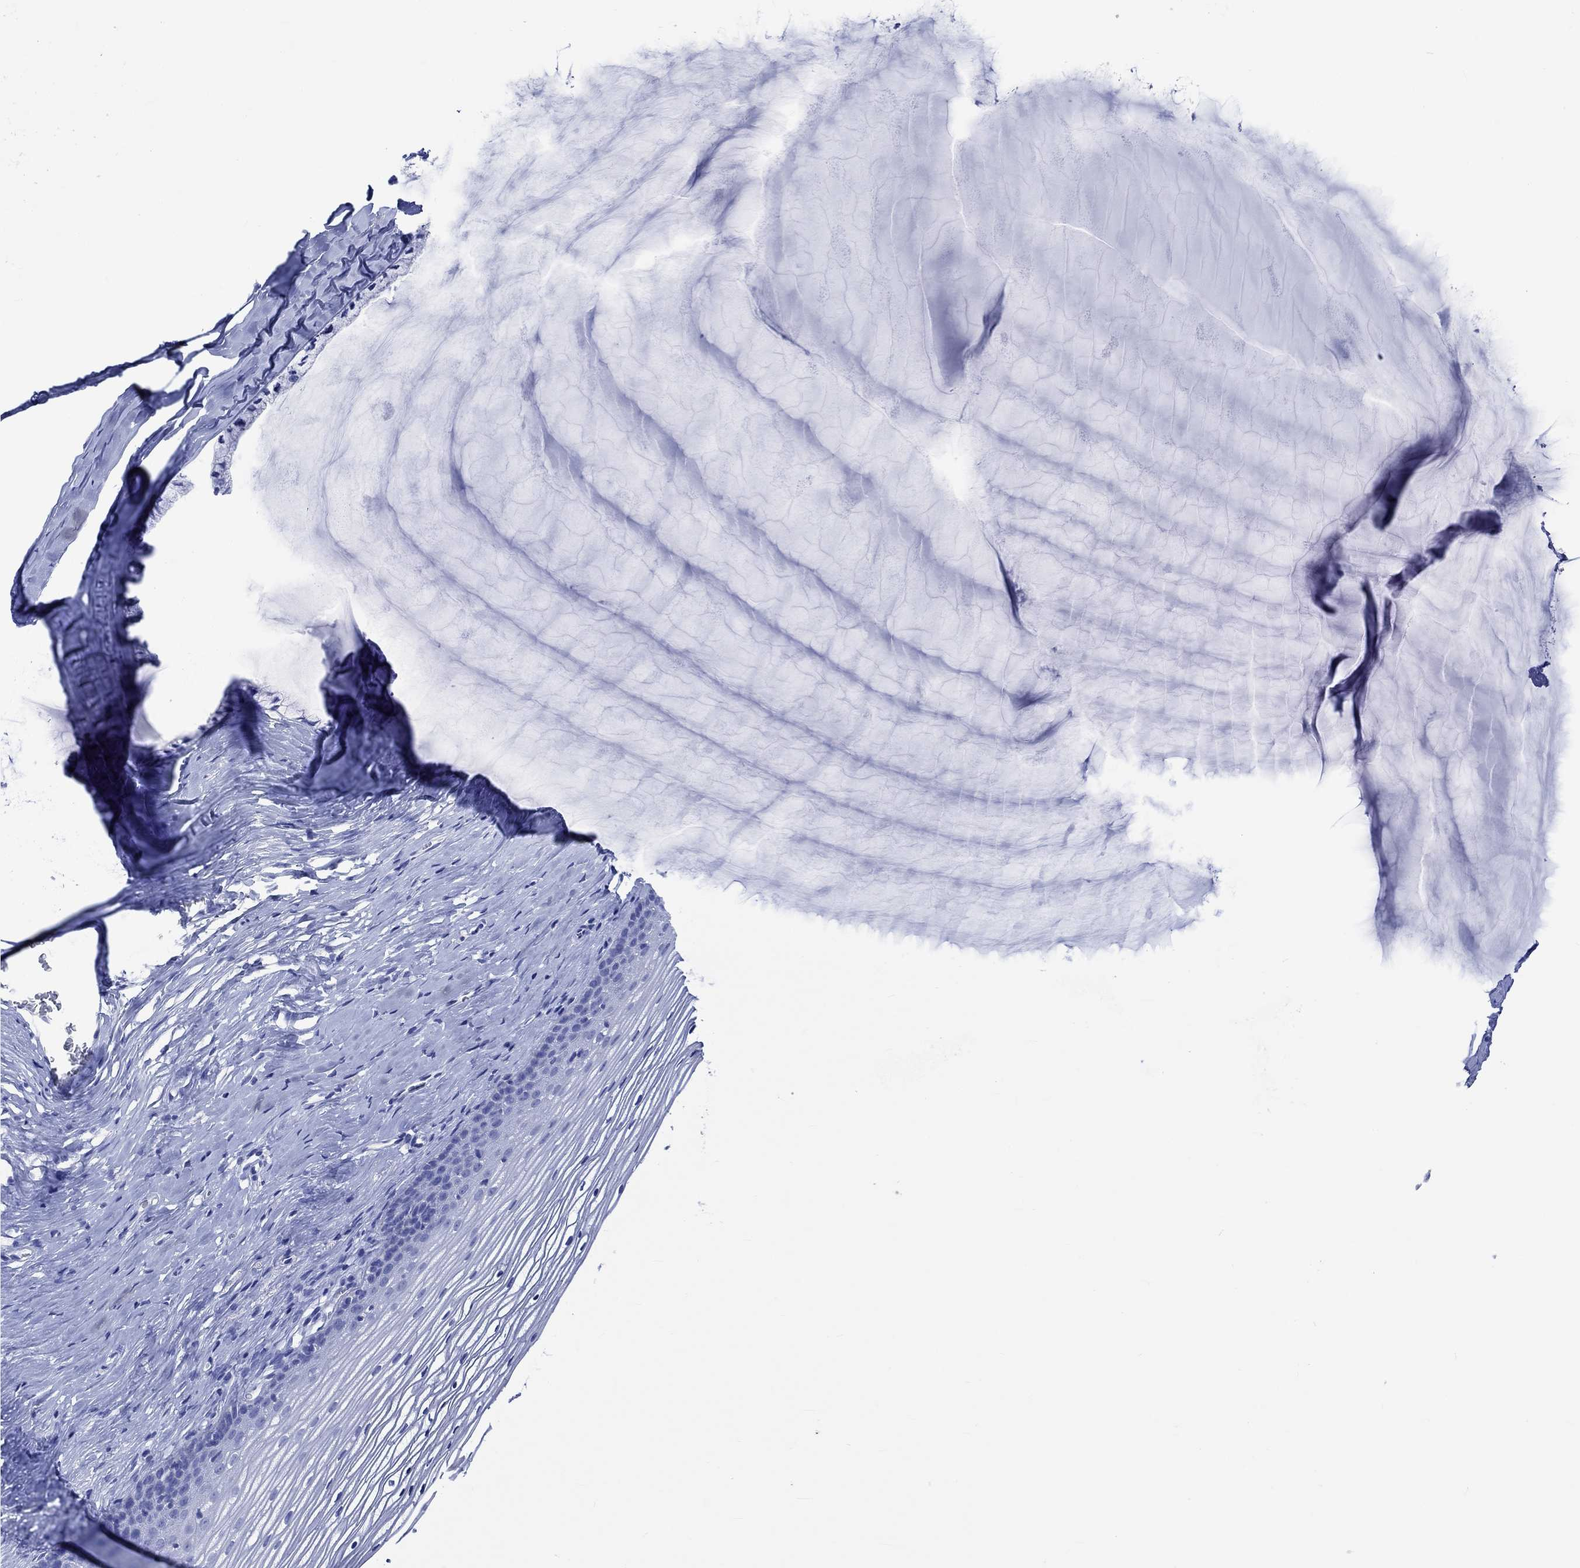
{"staining": {"intensity": "negative", "quantity": "none", "location": "none"}, "tissue": "cervix", "cell_type": "Glandular cells", "image_type": "normal", "snomed": [{"axis": "morphology", "description": "Normal tissue, NOS"}, {"axis": "topography", "description": "Cervix"}], "caption": "This is a image of immunohistochemistry (IHC) staining of unremarkable cervix, which shows no positivity in glandular cells. (DAB IHC visualized using brightfield microscopy, high magnification).", "gene": "KLHL33", "patient": {"sex": "female", "age": 40}}